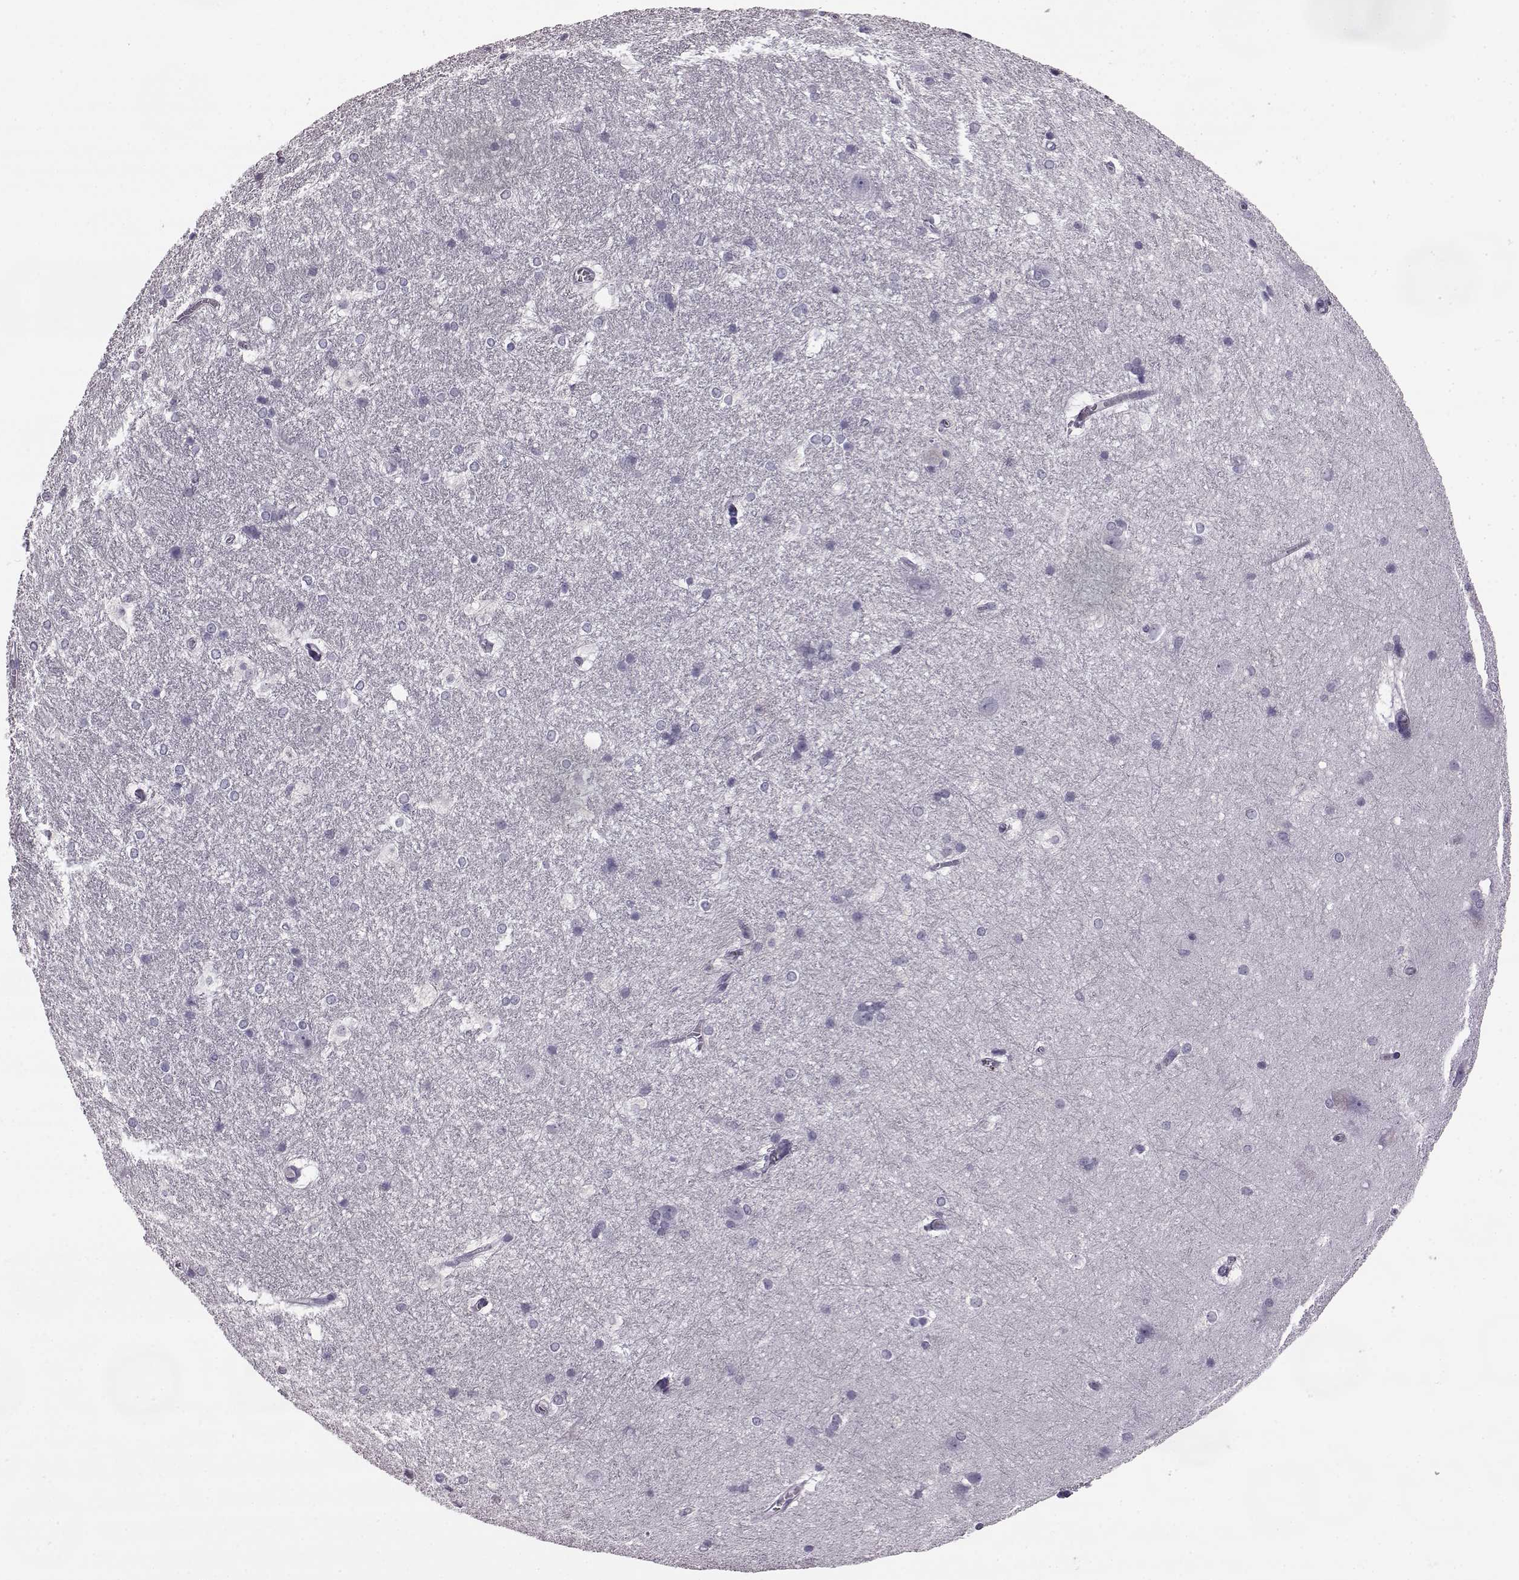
{"staining": {"intensity": "negative", "quantity": "none", "location": "none"}, "tissue": "hippocampus", "cell_type": "Glial cells", "image_type": "normal", "snomed": [{"axis": "morphology", "description": "Normal tissue, NOS"}, {"axis": "topography", "description": "Cerebral cortex"}, {"axis": "topography", "description": "Hippocampus"}], "caption": "The photomicrograph reveals no staining of glial cells in unremarkable hippocampus.", "gene": "ODAD4", "patient": {"sex": "female", "age": 19}}